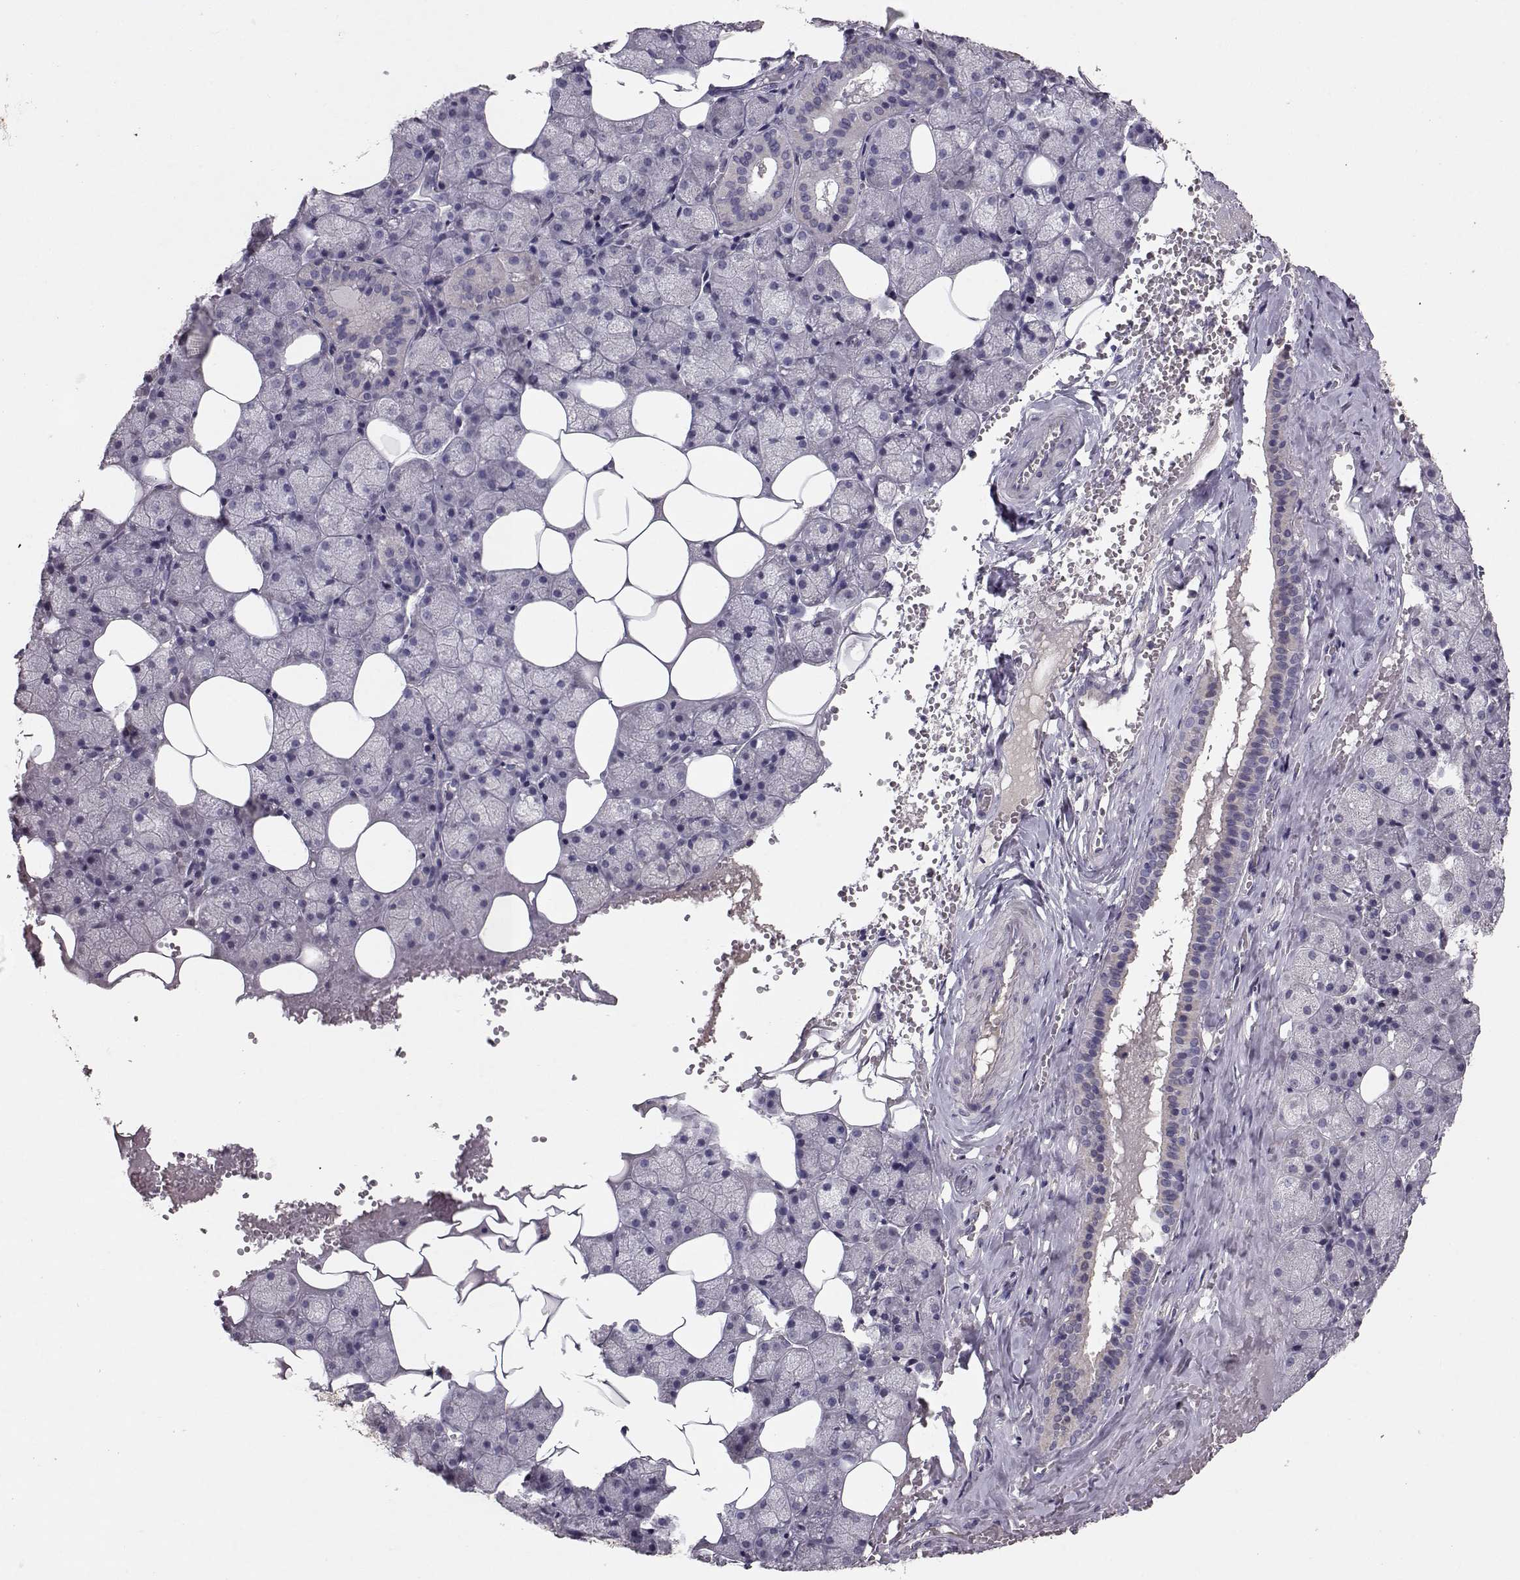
{"staining": {"intensity": "negative", "quantity": "none", "location": "none"}, "tissue": "salivary gland", "cell_type": "Glandular cells", "image_type": "normal", "snomed": [{"axis": "morphology", "description": "Normal tissue, NOS"}, {"axis": "topography", "description": "Salivary gland"}], "caption": "Immunohistochemistry histopathology image of normal salivary gland: human salivary gland stained with DAB (3,3'-diaminobenzidine) reveals no significant protein expression in glandular cells.", "gene": "PMCH", "patient": {"sex": "male", "age": 38}}